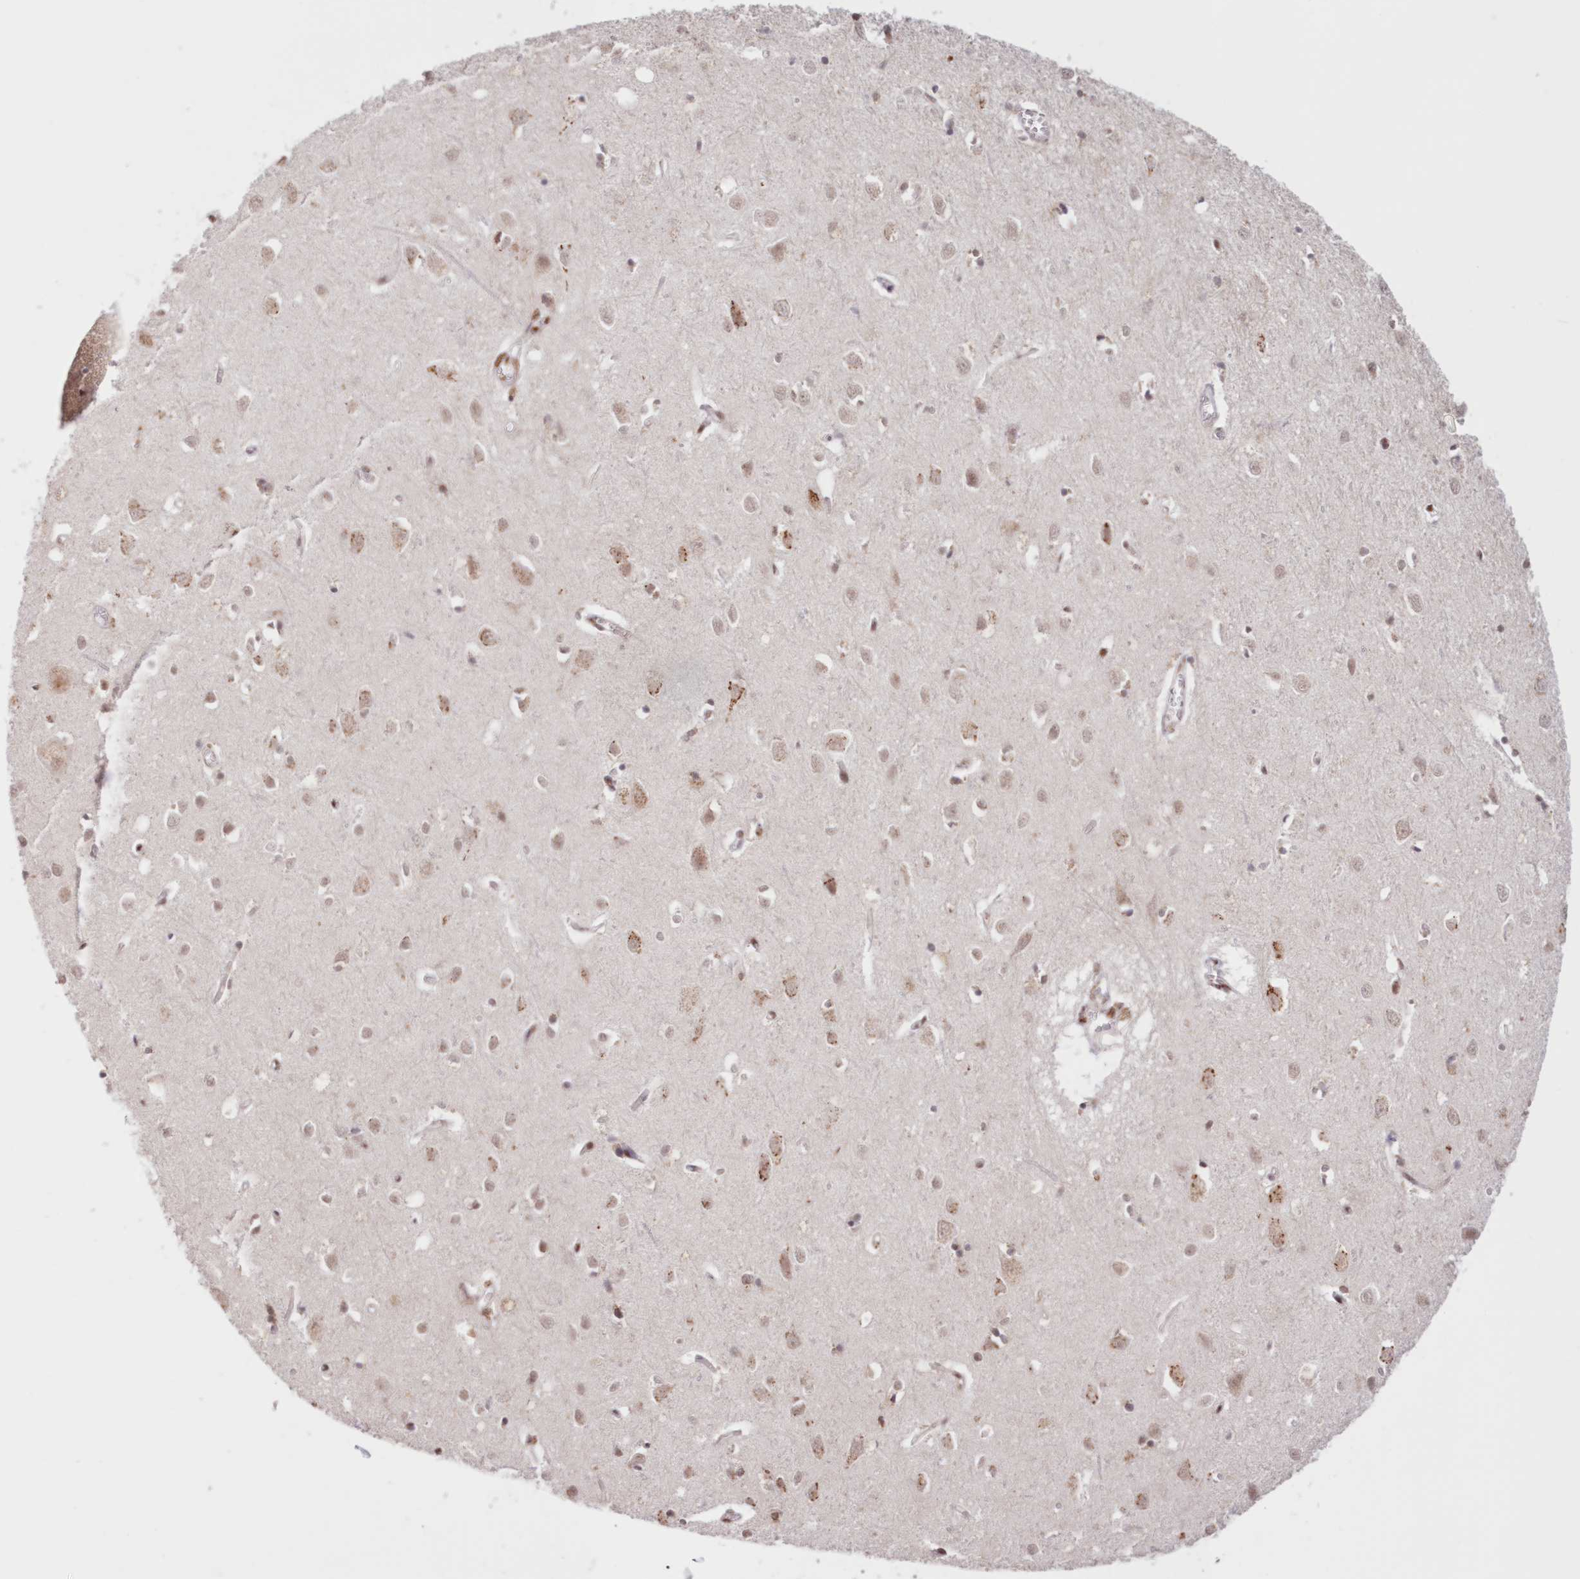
{"staining": {"intensity": "weak", "quantity": ">75%", "location": "nuclear"}, "tissue": "cerebral cortex", "cell_type": "Endothelial cells", "image_type": "normal", "snomed": [{"axis": "morphology", "description": "Normal tissue, NOS"}, {"axis": "topography", "description": "Cerebral cortex"}], "caption": "Benign cerebral cortex displays weak nuclear expression in approximately >75% of endothelial cells (Stains: DAB (3,3'-diaminobenzidine) in brown, nuclei in blue, Microscopy: brightfield microscopy at high magnification)..", "gene": "POLR2B", "patient": {"sex": "female", "age": 64}}